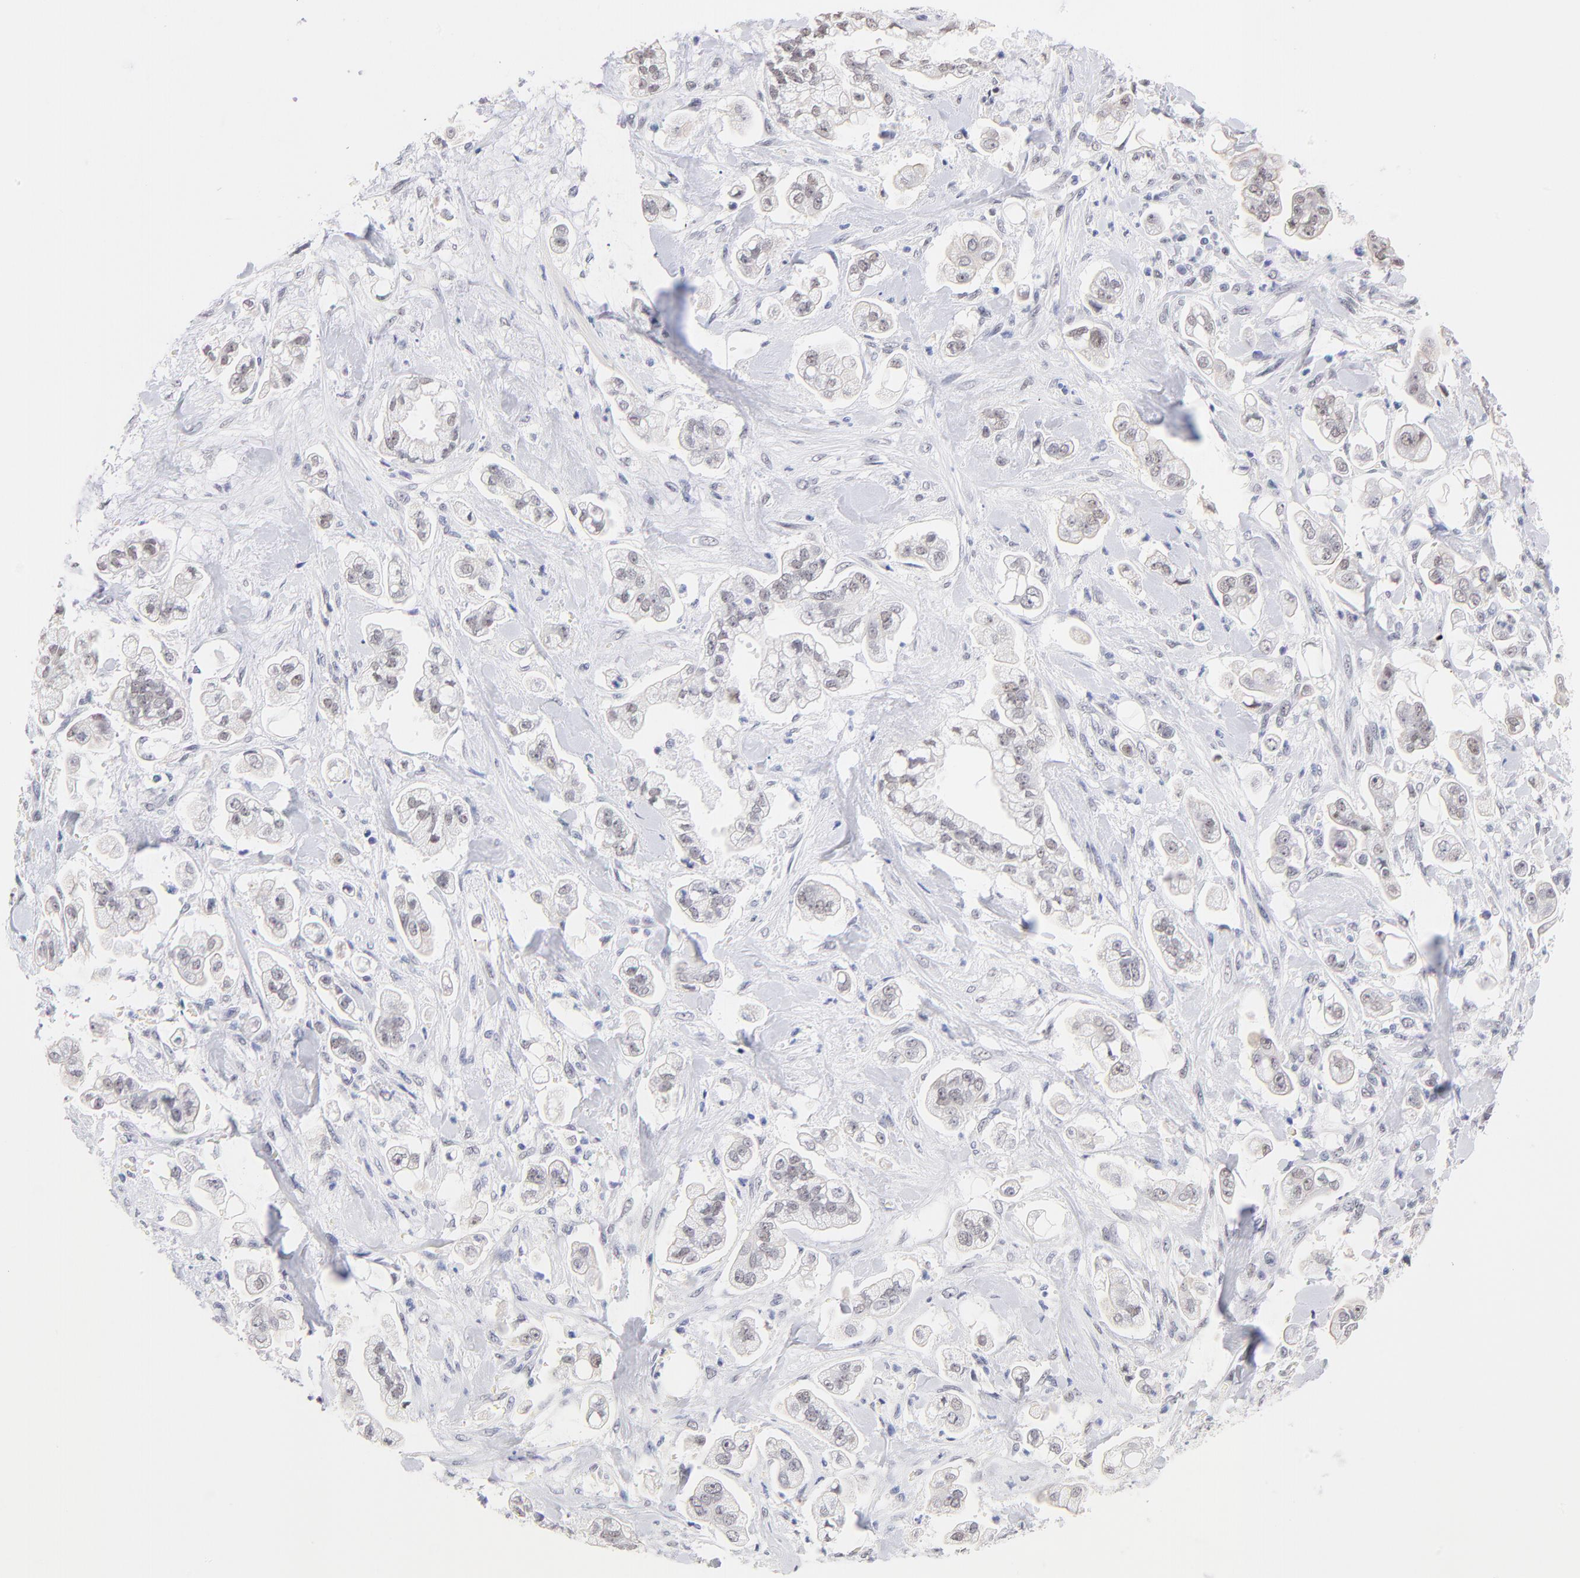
{"staining": {"intensity": "weak", "quantity": ">75%", "location": "nuclear"}, "tissue": "stomach cancer", "cell_type": "Tumor cells", "image_type": "cancer", "snomed": [{"axis": "morphology", "description": "Adenocarcinoma, NOS"}, {"axis": "topography", "description": "Stomach"}], "caption": "Adenocarcinoma (stomach) stained for a protein demonstrates weak nuclear positivity in tumor cells.", "gene": "ZNF74", "patient": {"sex": "male", "age": 62}}